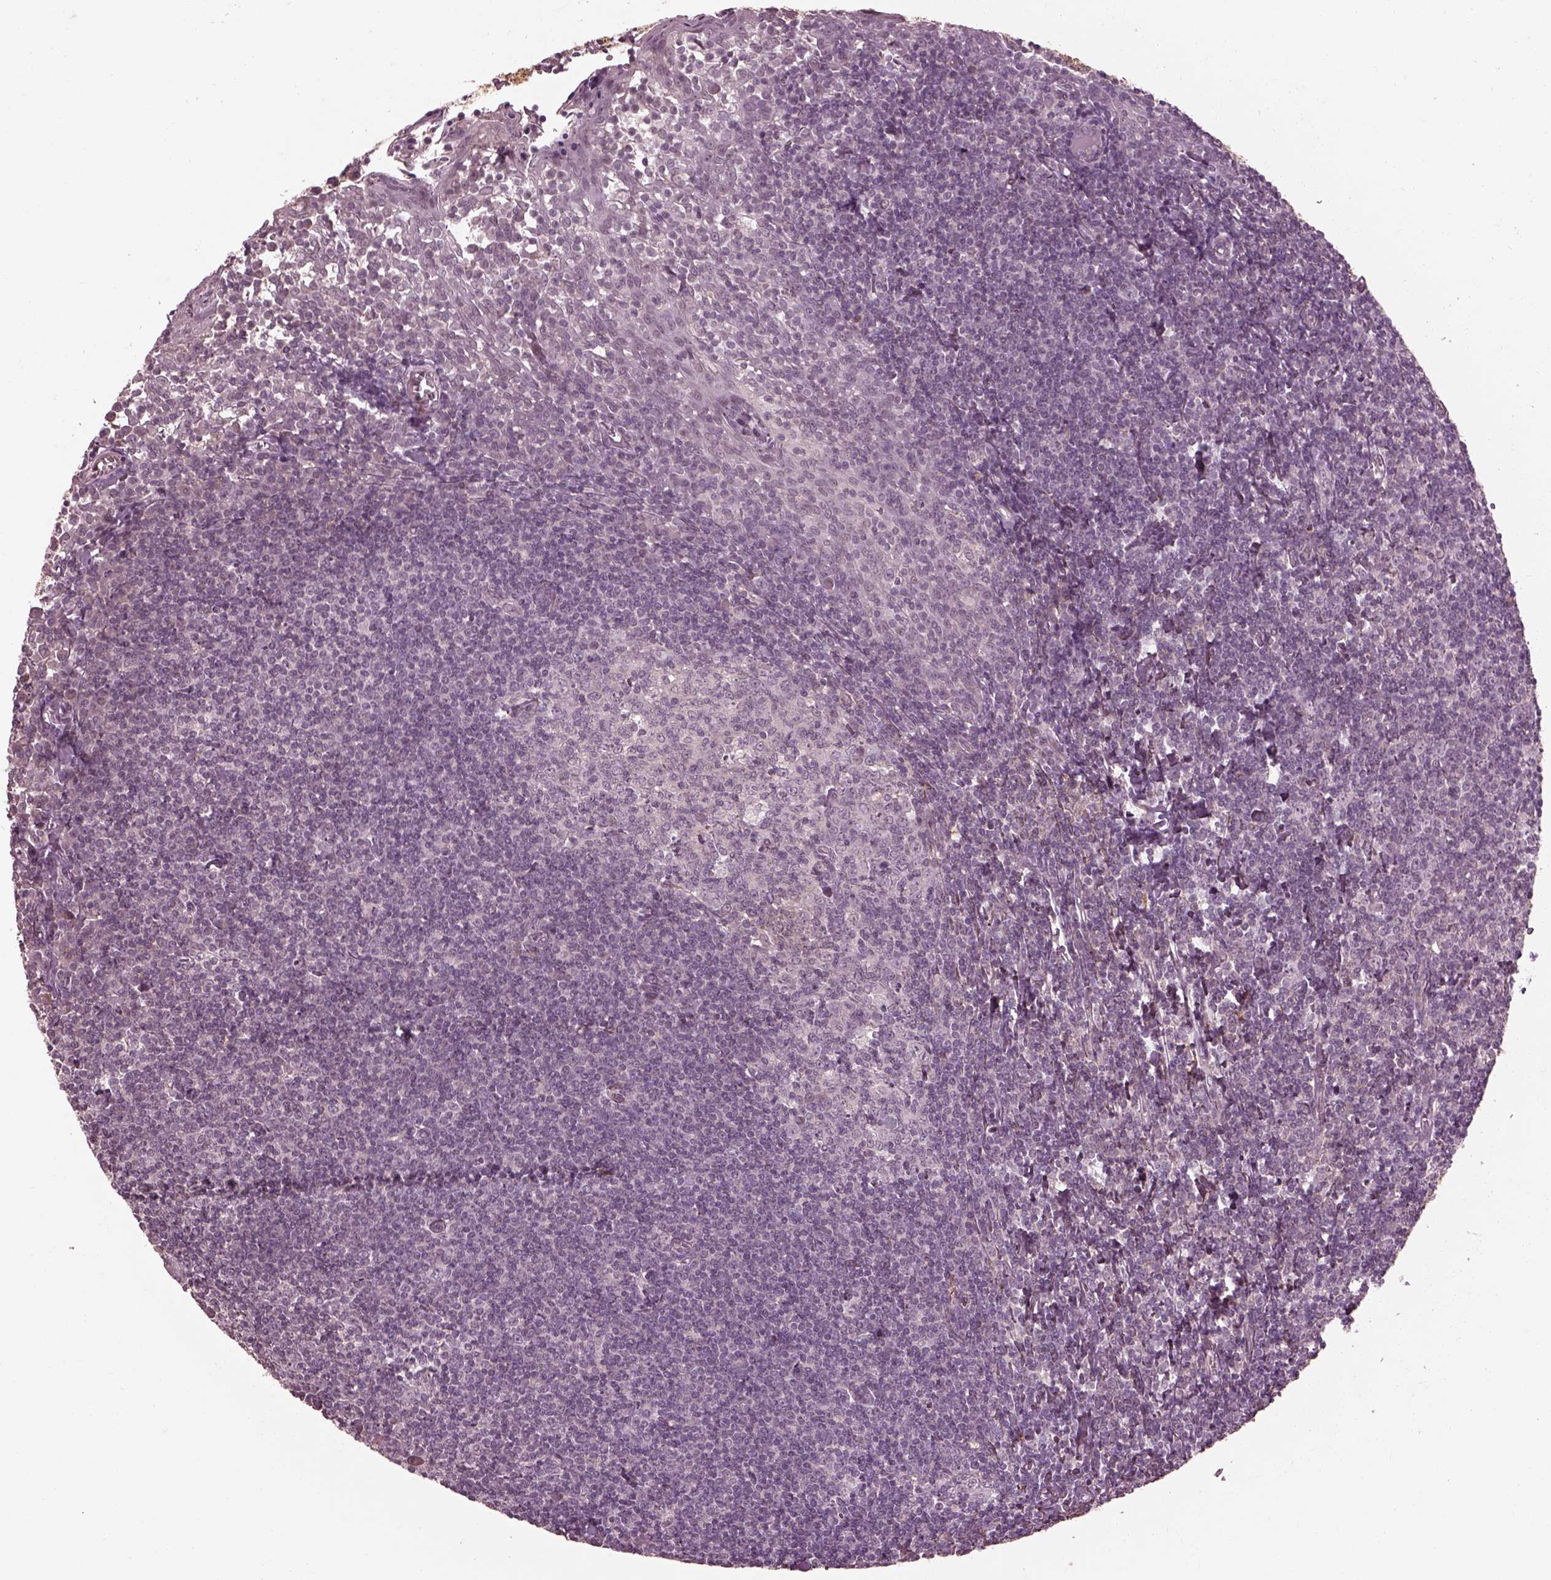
{"staining": {"intensity": "negative", "quantity": "none", "location": "none"}, "tissue": "tonsil", "cell_type": "Germinal center cells", "image_type": "normal", "snomed": [{"axis": "morphology", "description": "Normal tissue, NOS"}, {"axis": "topography", "description": "Tonsil"}], "caption": "Image shows no significant protein positivity in germinal center cells of normal tonsil. The staining is performed using DAB brown chromogen with nuclei counter-stained in using hematoxylin.", "gene": "EFEMP1", "patient": {"sex": "female", "age": 12}}